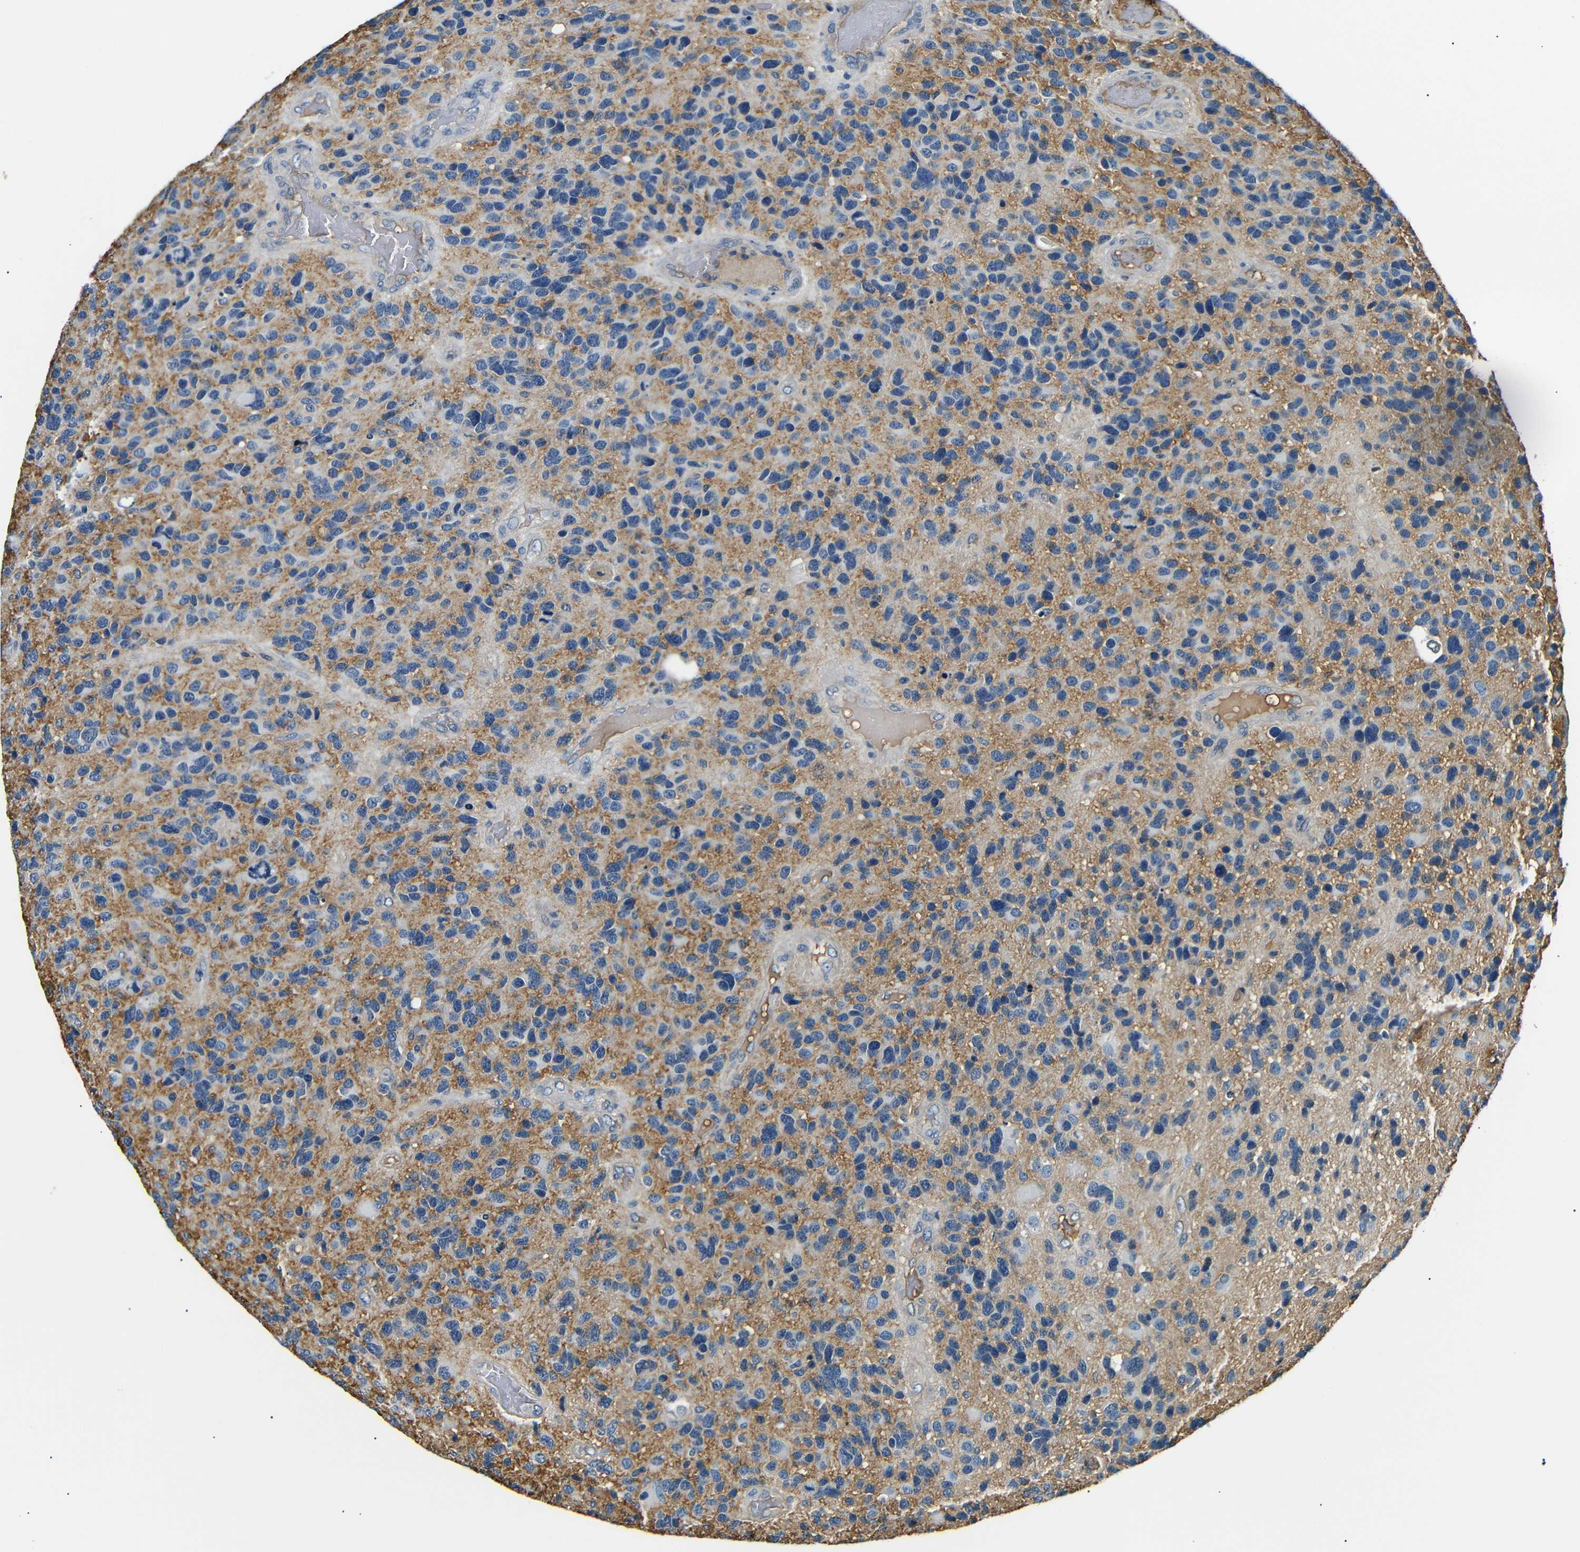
{"staining": {"intensity": "negative", "quantity": "none", "location": "none"}, "tissue": "glioma", "cell_type": "Tumor cells", "image_type": "cancer", "snomed": [{"axis": "morphology", "description": "Glioma, malignant, High grade"}, {"axis": "topography", "description": "Brain"}], "caption": "A high-resolution photomicrograph shows IHC staining of glioma, which displays no significant expression in tumor cells. The staining is performed using DAB brown chromogen with nuclei counter-stained in using hematoxylin.", "gene": "LHCGR", "patient": {"sex": "female", "age": 58}}